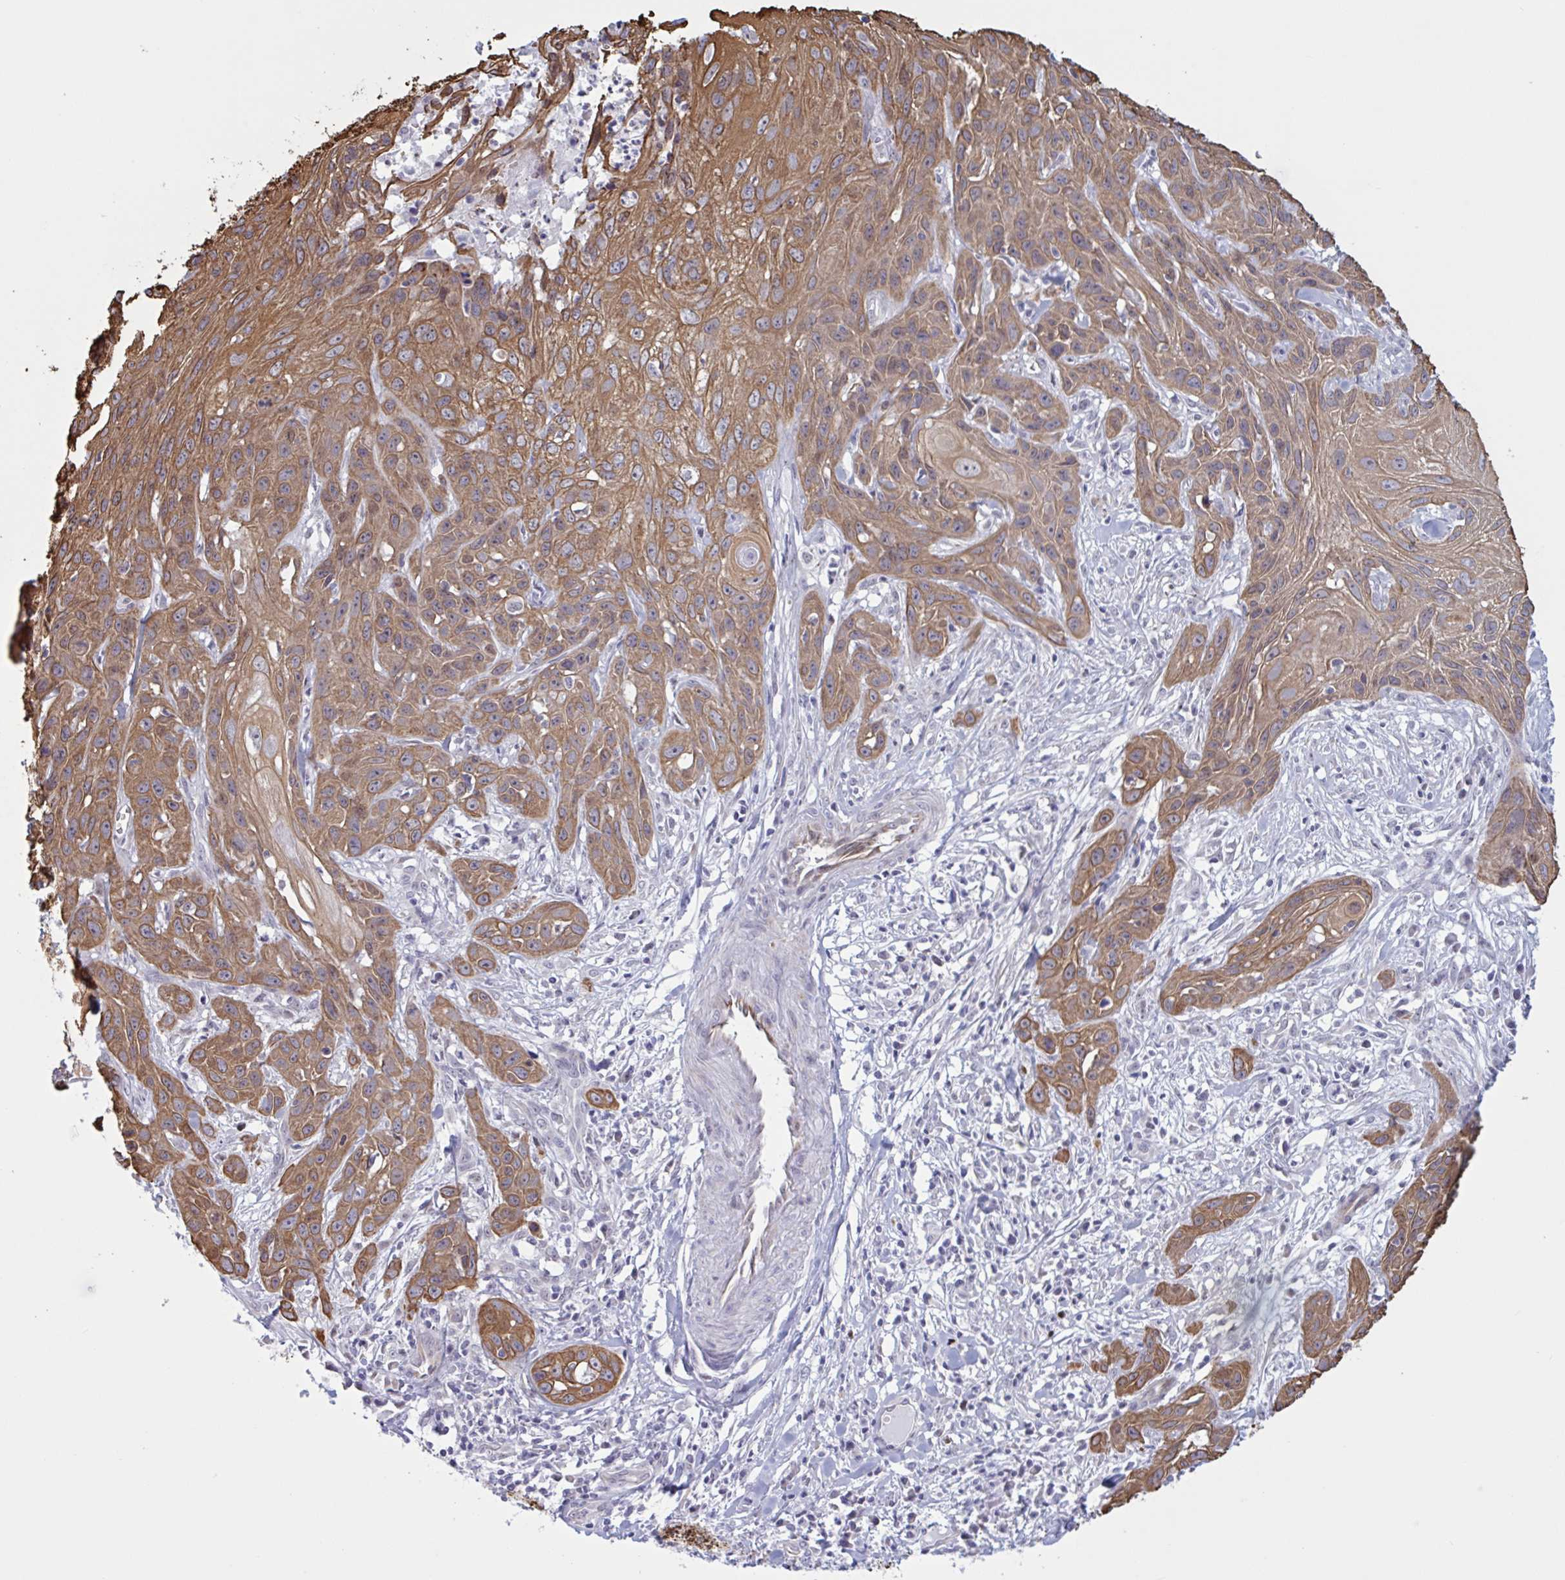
{"staining": {"intensity": "moderate", "quantity": ">75%", "location": "cytoplasmic/membranous"}, "tissue": "skin cancer", "cell_type": "Tumor cells", "image_type": "cancer", "snomed": [{"axis": "morphology", "description": "Squamous cell carcinoma, NOS"}, {"axis": "topography", "description": "Skin"}, {"axis": "topography", "description": "Vulva"}], "caption": "Skin squamous cell carcinoma stained with IHC shows moderate cytoplasmic/membranous staining in approximately >75% of tumor cells.", "gene": "PRMT6", "patient": {"sex": "female", "age": 83}}